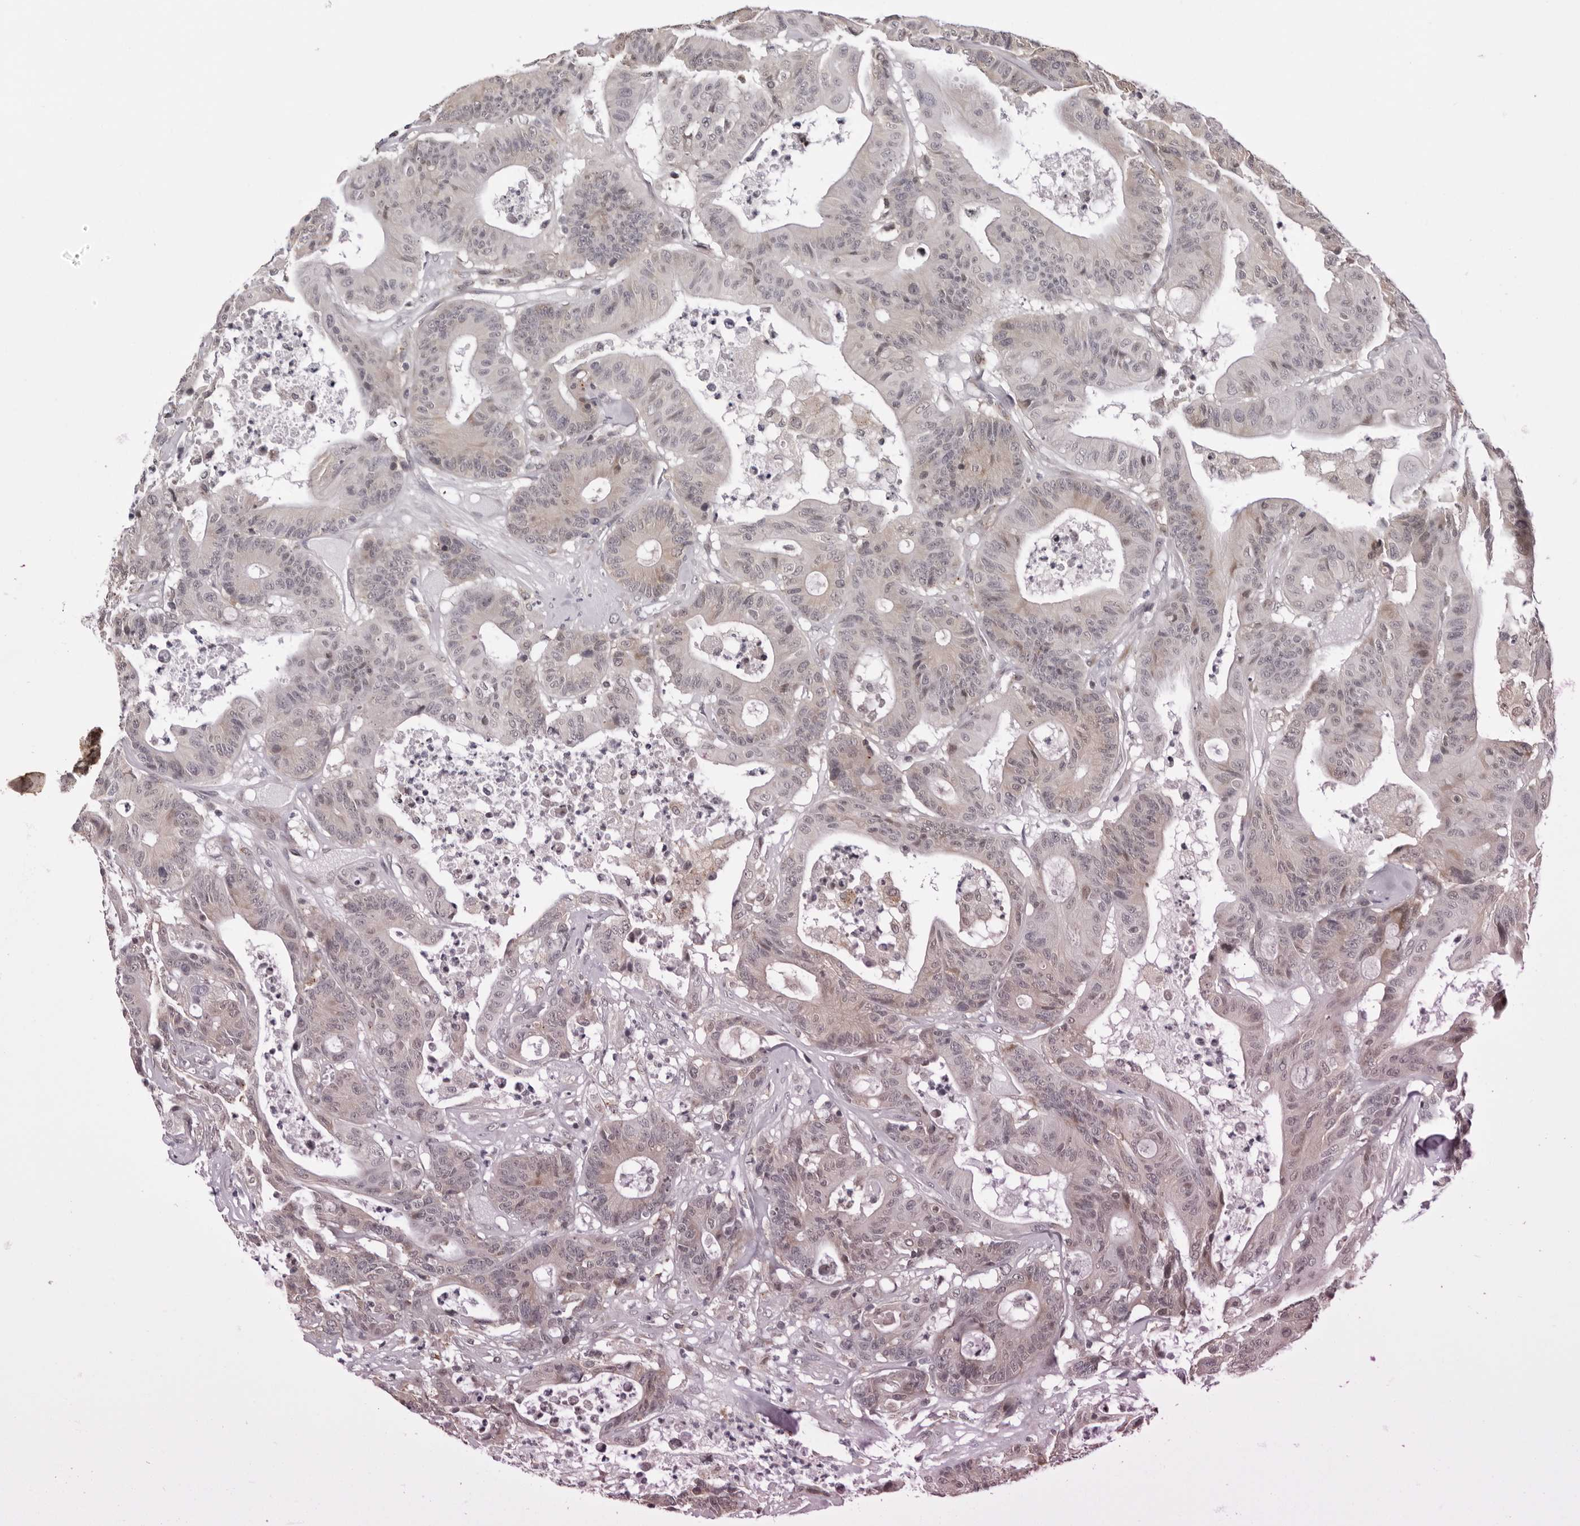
{"staining": {"intensity": "weak", "quantity": "<25%", "location": "cytoplasmic/membranous,nuclear"}, "tissue": "colorectal cancer", "cell_type": "Tumor cells", "image_type": "cancer", "snomed": [{"axis": "morphology", "description": "Adenocarcinoma, NOS"}, {"axis": "topography", "description": "Colon"}], "caption": "Immunohistochemical staining of colorectal adenocarcinoma exhibits no significant staining in tumor cells. (Brightfield microscopy of DAB (3,3'-diaminobenzidine) immunohistochemistry (IHC) at high magnification).", "gene": "PRUNE1", "patient": {"sex": "female", "age": 84}}